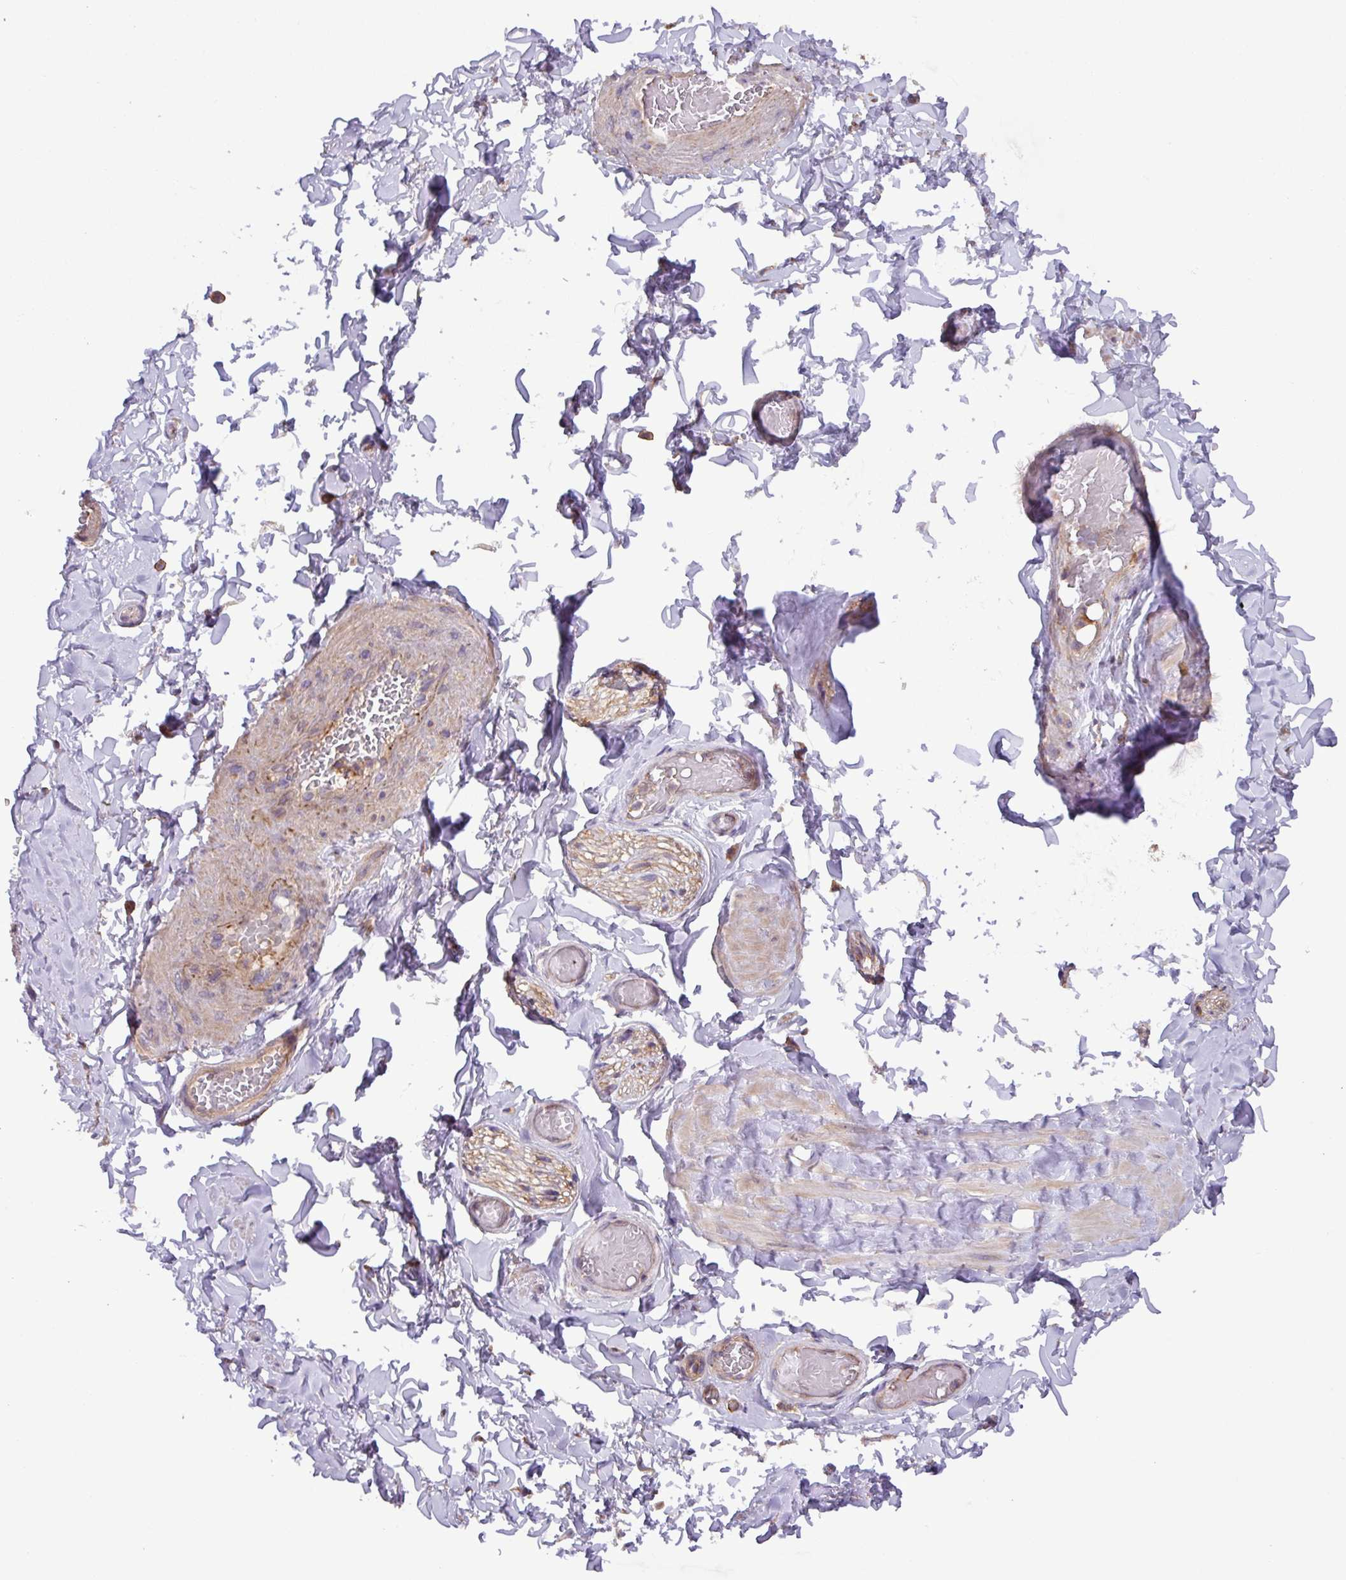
{"staining": {"intensity": "negative", "quantity": "none", "location": "none"}, "tissue": "adipose tissue", "cell_type": "Adipocytes", "image_type": "normal", "snomed": [{"axis": "morphology", "description": "Normal tissue, NOS"}, {"axis": "topography", "description": "Soft tissue"}, {"axis": "topography", "description": "Vascular tissue"}, {"axis": "topography", "description": "Peripheral nerve tissue"}], "caption": "Human adipose tissue stained for a protein using IHC reveals no staining in adipocytes.", "gene": "PLEKHD1", "patient": {"sex": "male", "age": 32}}